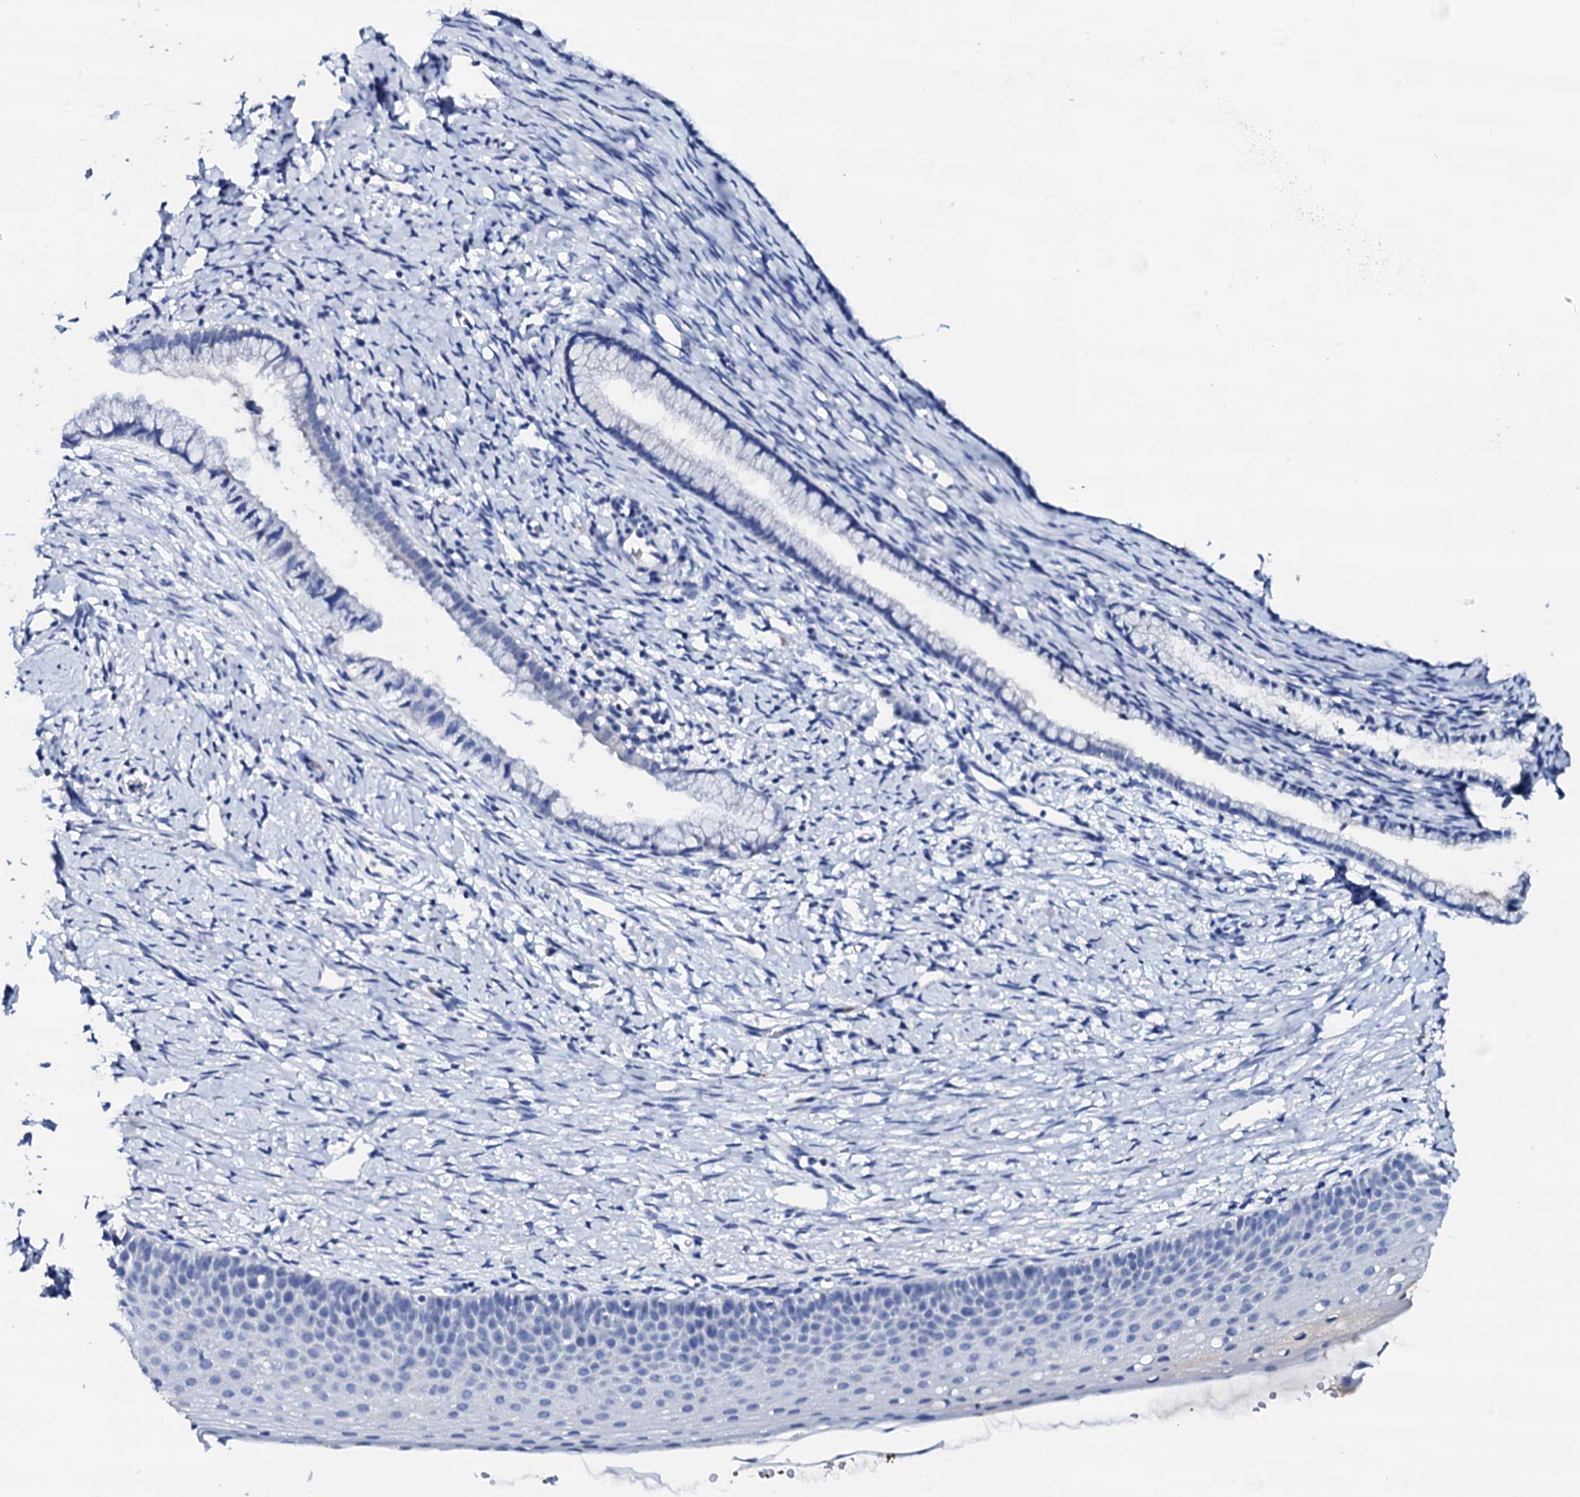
{"staining": {"intensity": "weak", "quantity": "<25%", "location": "cytoplasmic/membranous"}, "tissue": "cervix", "cell_type": "Glandular cells", "image_type": "normal", "snomed": [{"axis": "morphology", "description": "Normal tissue, NOS"}, {"axis": "topography", "description": "Cervix"}], "caption": "Immunohistochemistry photomicrograph of unremarkable cervix stained for a protein (brown), which exhibits no positivity in glandular cells.", "gene": "FBXL16", "patient": {"sex": "female", "age": 36}}